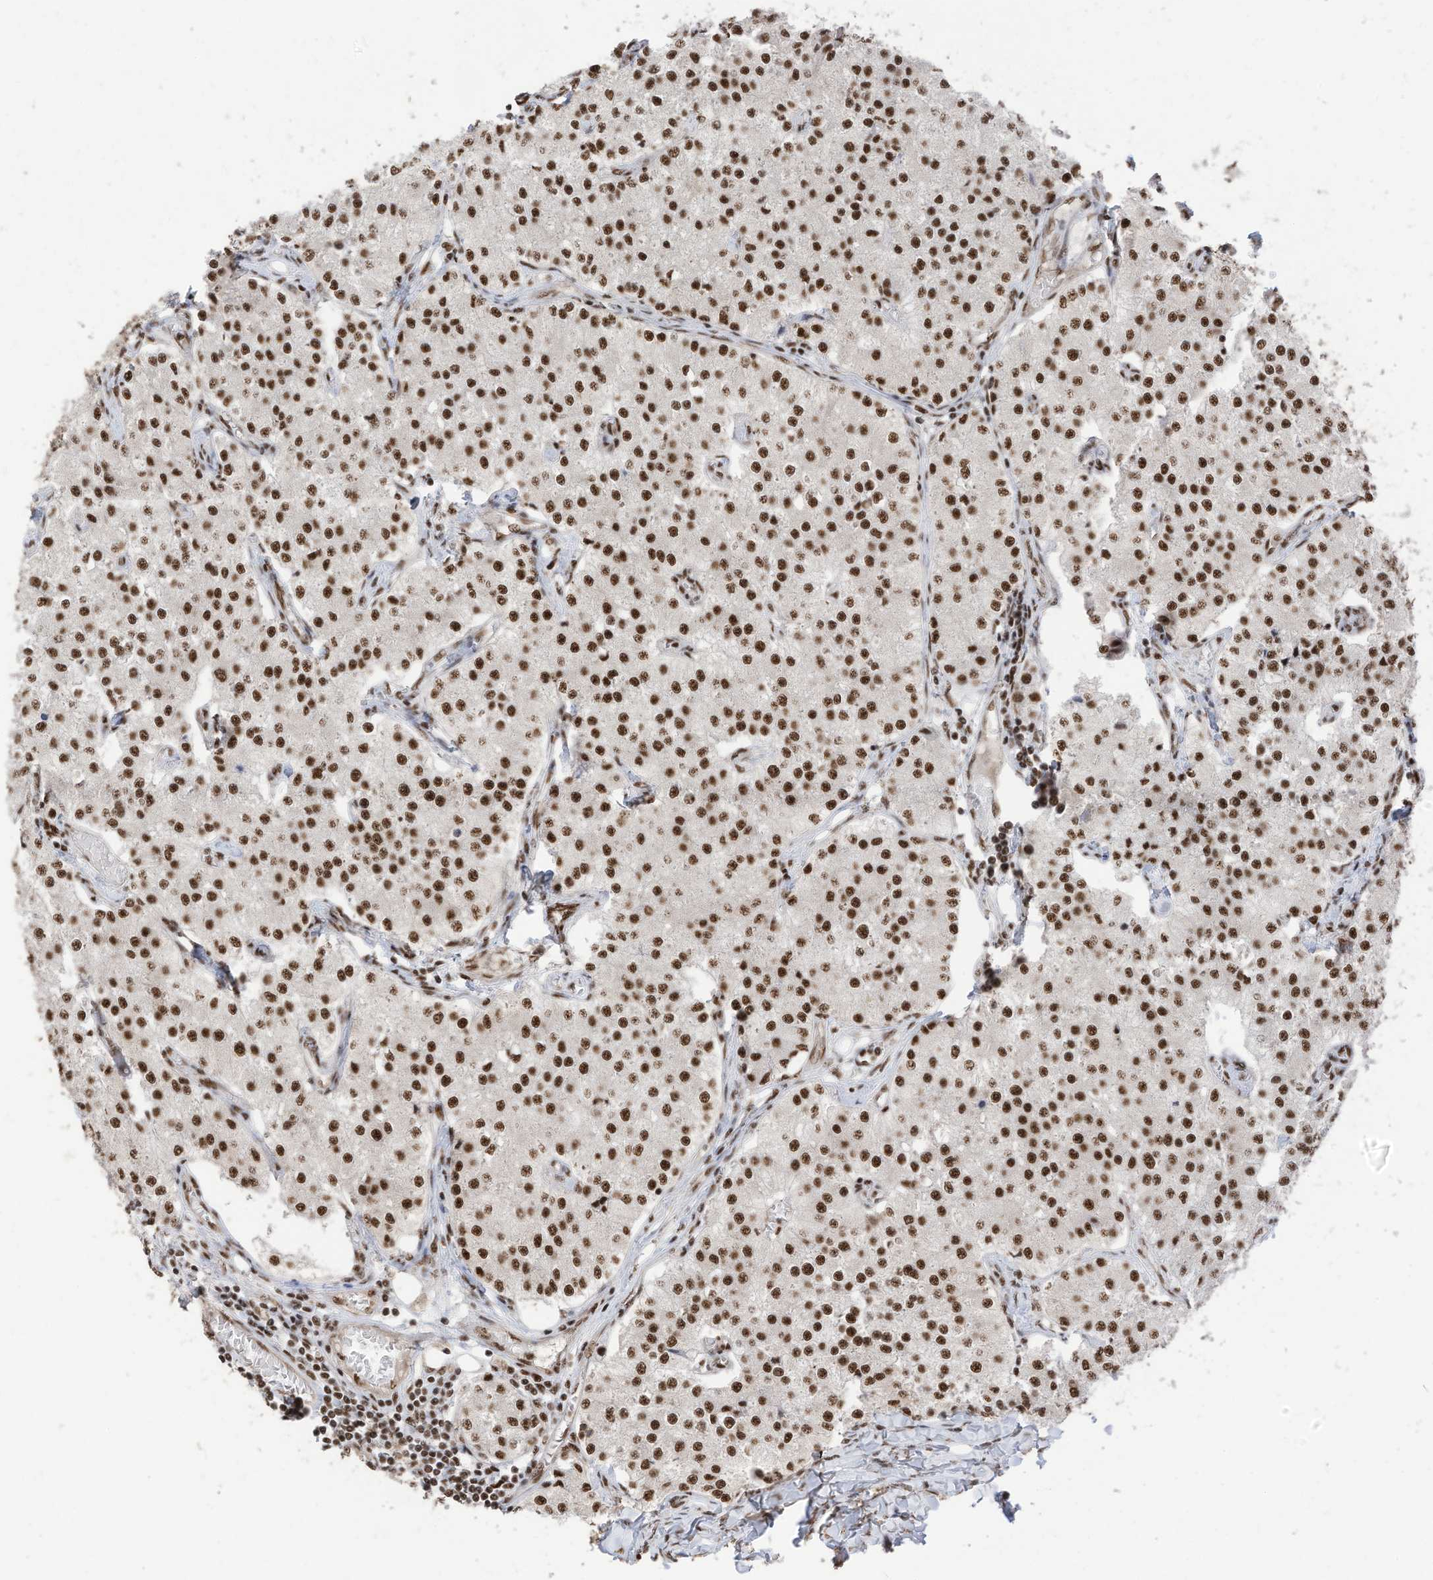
{"staining": {"intensity": "strong", "quantity": ">75%", "location": "nuclear"}, "tissue": "carcinoid", "cell_type": "Tumor cells", "image_type": "cancer", "snomed": [{"axis": "morphology", "description": "Carcinoid, malignant, NOS"}, {"axis": "topography", "description": "Colon"}], "caption": "Carcinoid (malignant) tissue demonstrates strong nuclear expression in approximately >75% of tumor cells, visualized by immunohistochemistry. Immunohistochemistry (ihc) stains the protein in brown and the nuclei are stained blue.", "gene": "SF3A3", "patient": {"sex": "female", "age": 52}}